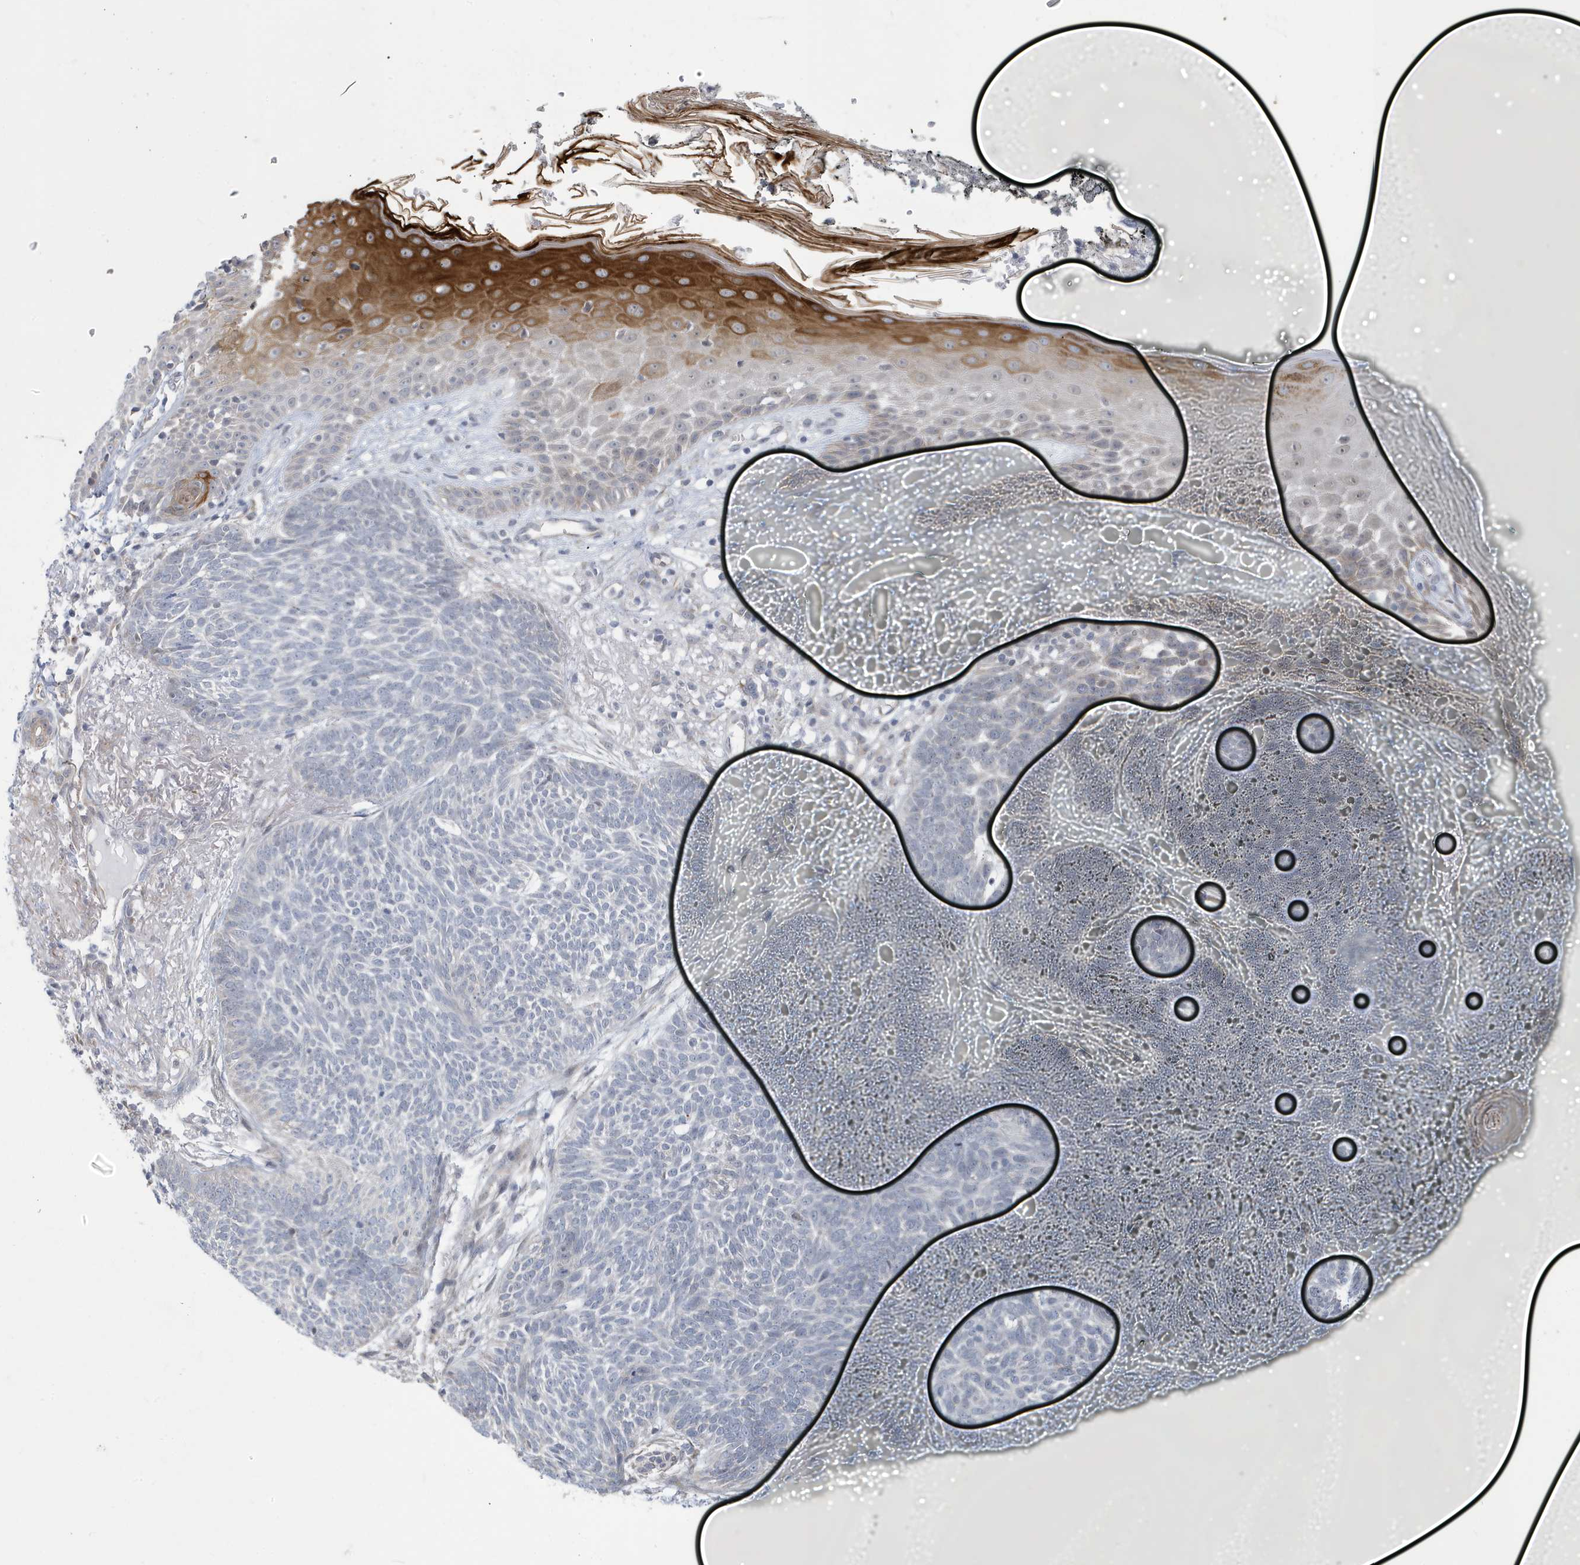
{"staining": {"intensity": "negative", "quantity": "none", "location": "none"}, "tissue": "skin cancer", "cell_type": "Tumor cells", "image_type": "cancer", "snomed": [{"axis": "morphology", "description": "Normal tissue, NOS"}, {"axis": "morphology", "description": "Basal cell carcinoma"}, {"axis": "topography", "description": "Skin"}], "caption": "Tumor cells show no significant protein expression in skin cancer (basal cell carcinoma). Nuclei are stained in blue.", "gene": "ZNF654", "patient": {"sex": "male", "age": 64}}